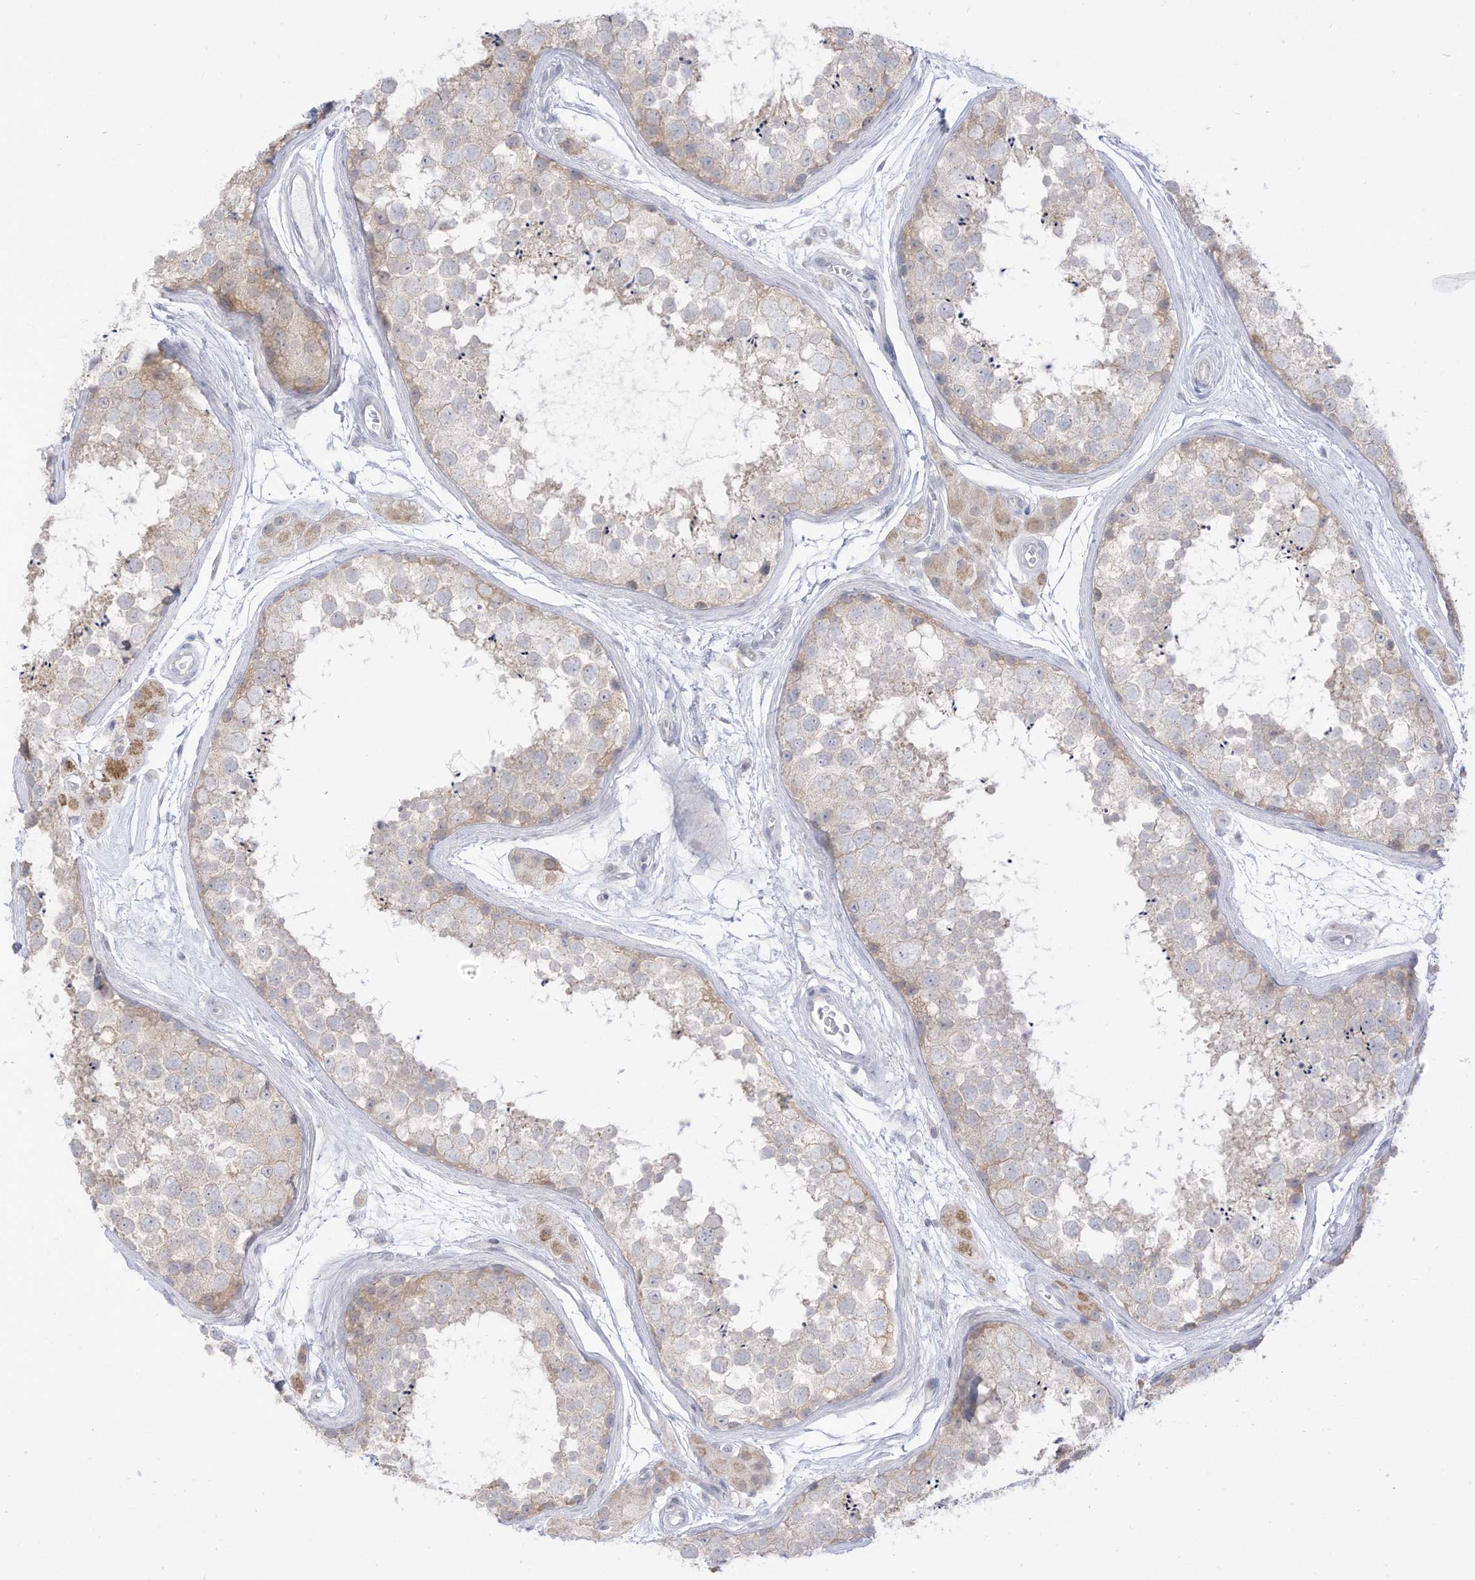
{"staining": {"intensity": "weak", "quantity": "<25%", "location": "cytoplasmic/membranous"}, "tissue": "testis", "cell_type": "Cells in seminiferous ducts", "image_type": "normal", "snomed": [{"axis": "morphology", "description": "Normal tissue, NOS"}, {"axis": "topography", "description": "Testis"}], "caption": "This is a micrograph of immunohistochemistry staining of unremarkable testis, which shows no positivity in cells in seminiferous ducts.", "gene": "OGT", "patient": {"sex": "male", "age": 56}}